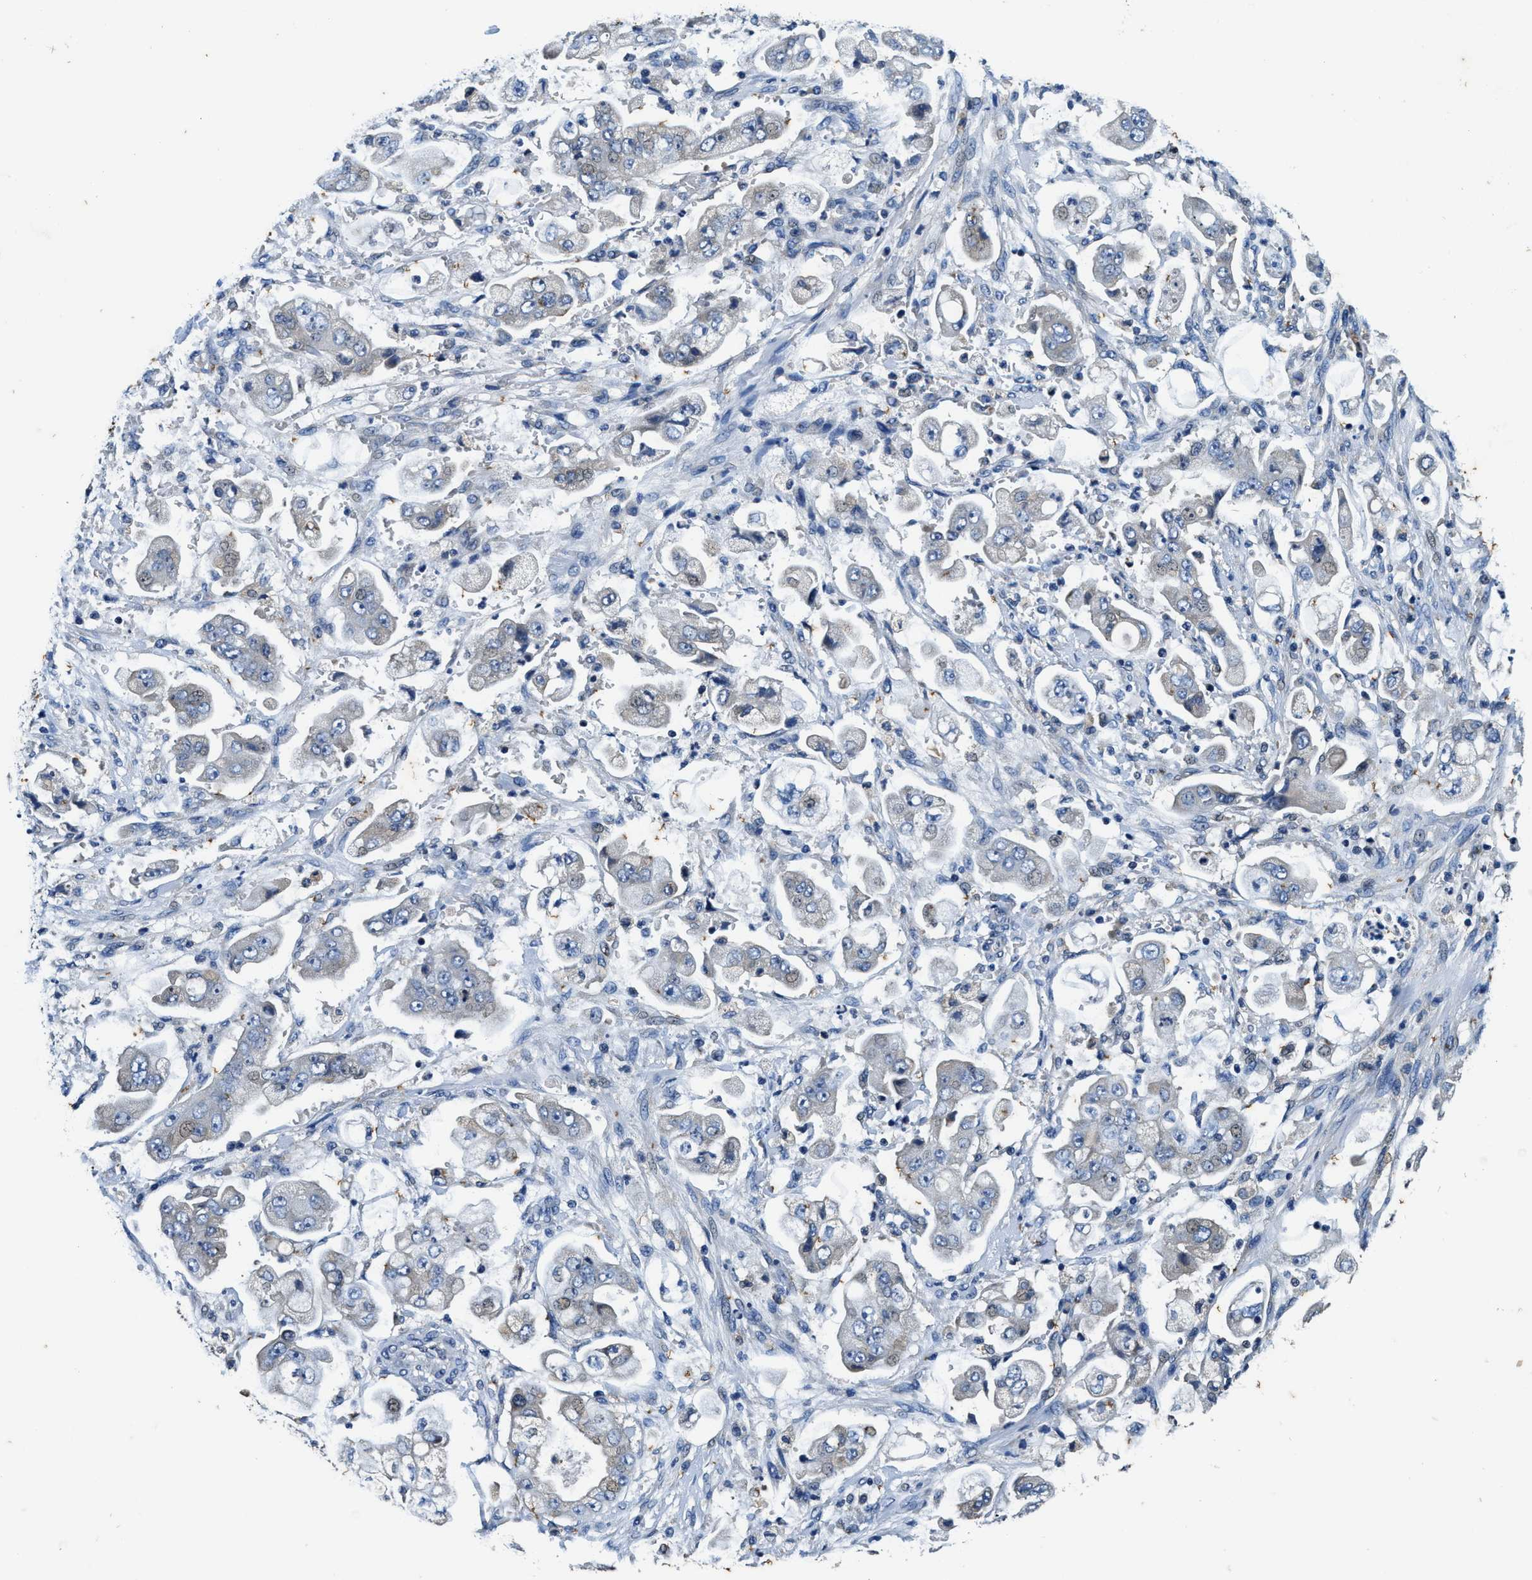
{"staining": {"intensity": "negative", "quantity": "none", "location": "none"}, "tissue": "stomach cancer", "cell_type": "Tumor cells", "image_type": "cancer", "snomed": [{"axis": "morphology", "description": "Adenocarcinoma, NOS"}, {"axis": "topography", "description": "Stomach"}], "caption": "Immunohistochemistry (IHC) histopathology image of stomach adenocarcinoma stained for a protein (brown), which exhibits no staining in tumor cells.", "gene": "PI4KB", "patient": {"sex": "male", "age": 62}}